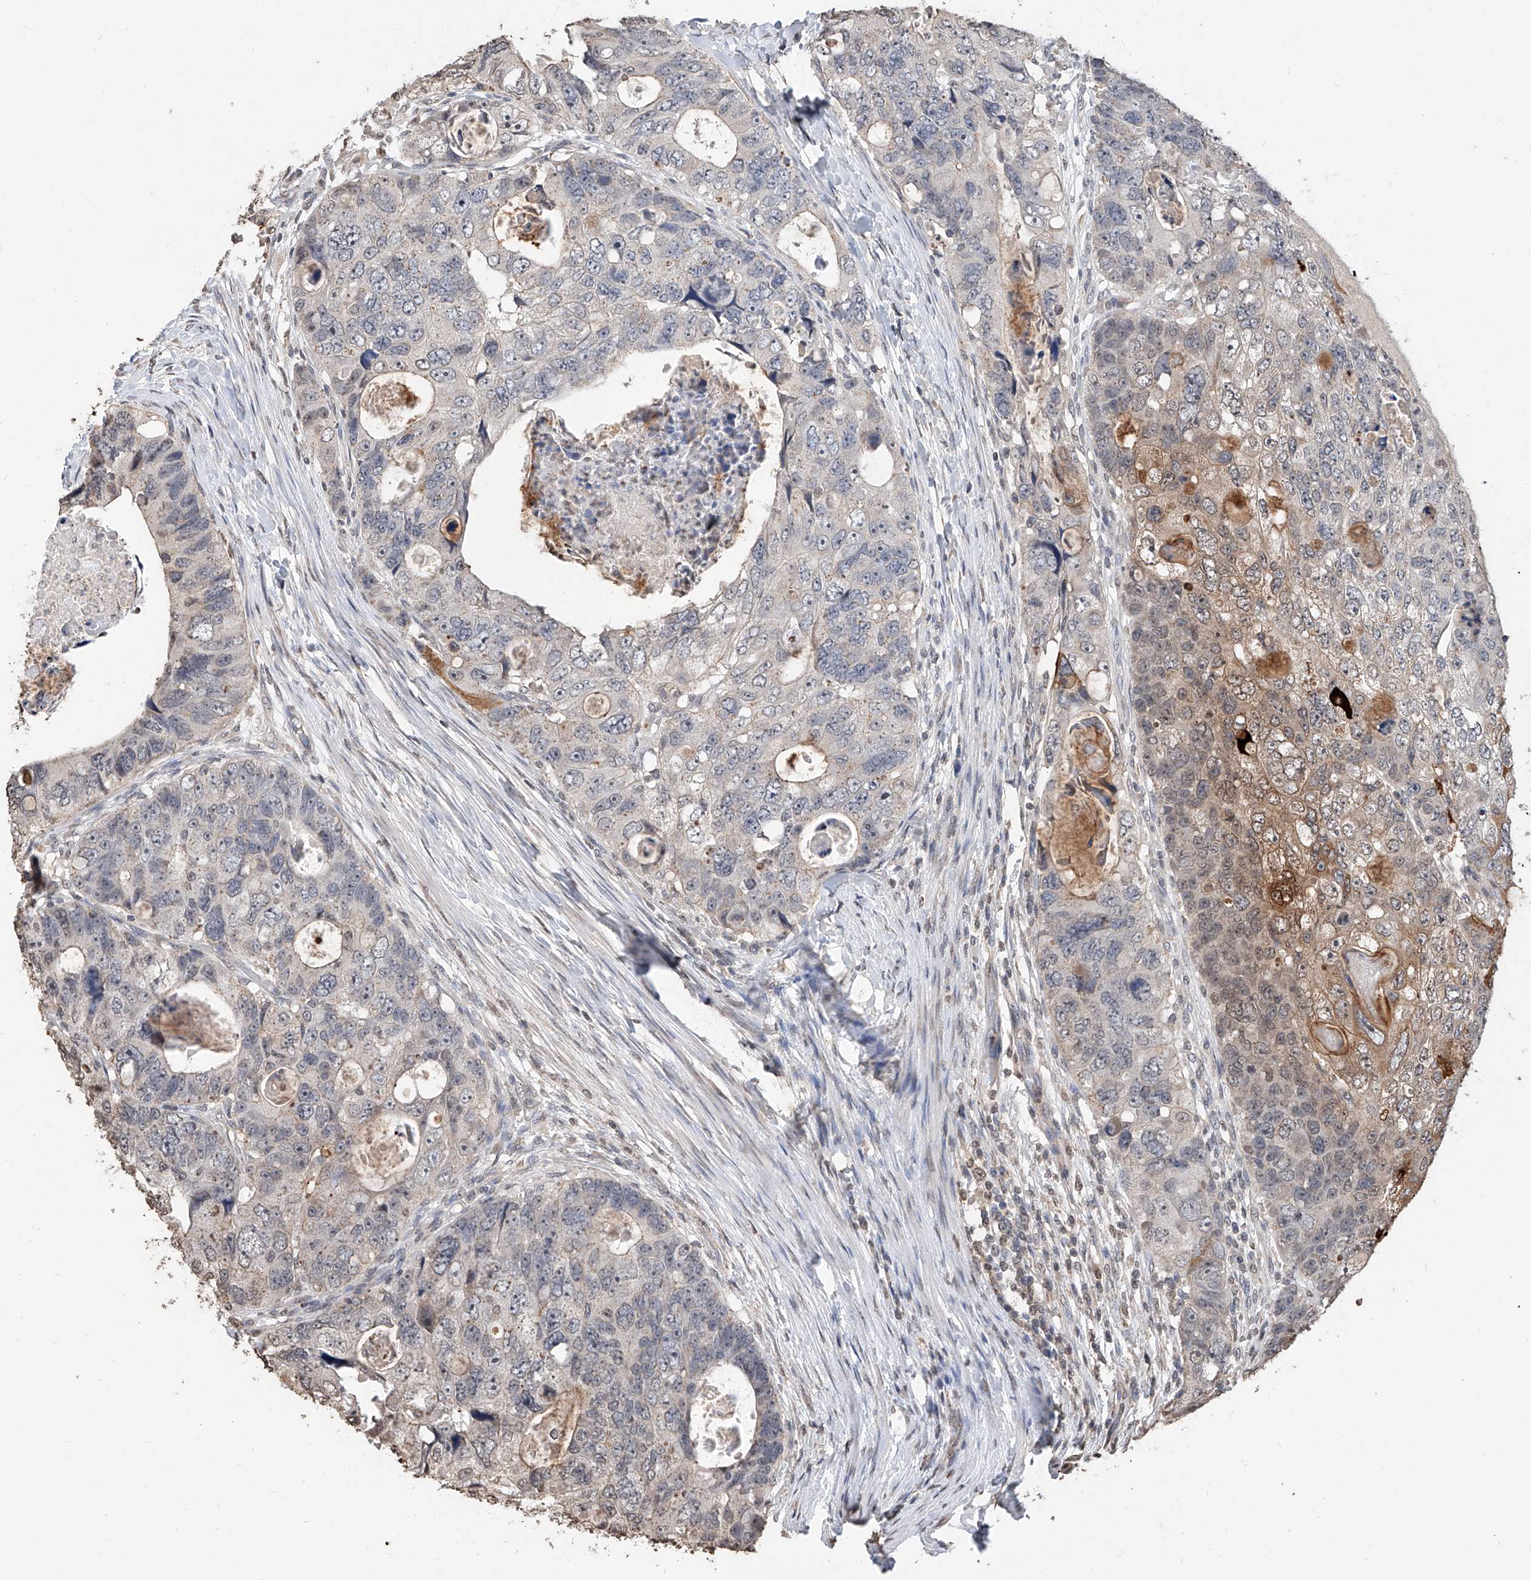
{"staining": {"intensity": "strong", "quantity": "<25%", "location": "cytoplasmic/membranous"}, "tissue": "colorectal cancer", "cell_type": "Tumor cells", "image_type": "cancer", "snomed": [{"axis": "morphology", "description": "Adenocarcinoma, NOS"}, {"axis": "topography", "description": "Rectum"}], "caption": "Colorectal adenocarcinoma was stained to show a protein in brown. There is medium levels of strong cytoplasmic/membranous expression in about <25% of tumor cells.", "gene": "RP9", "patient": {"sex": "male", "age": 59}}